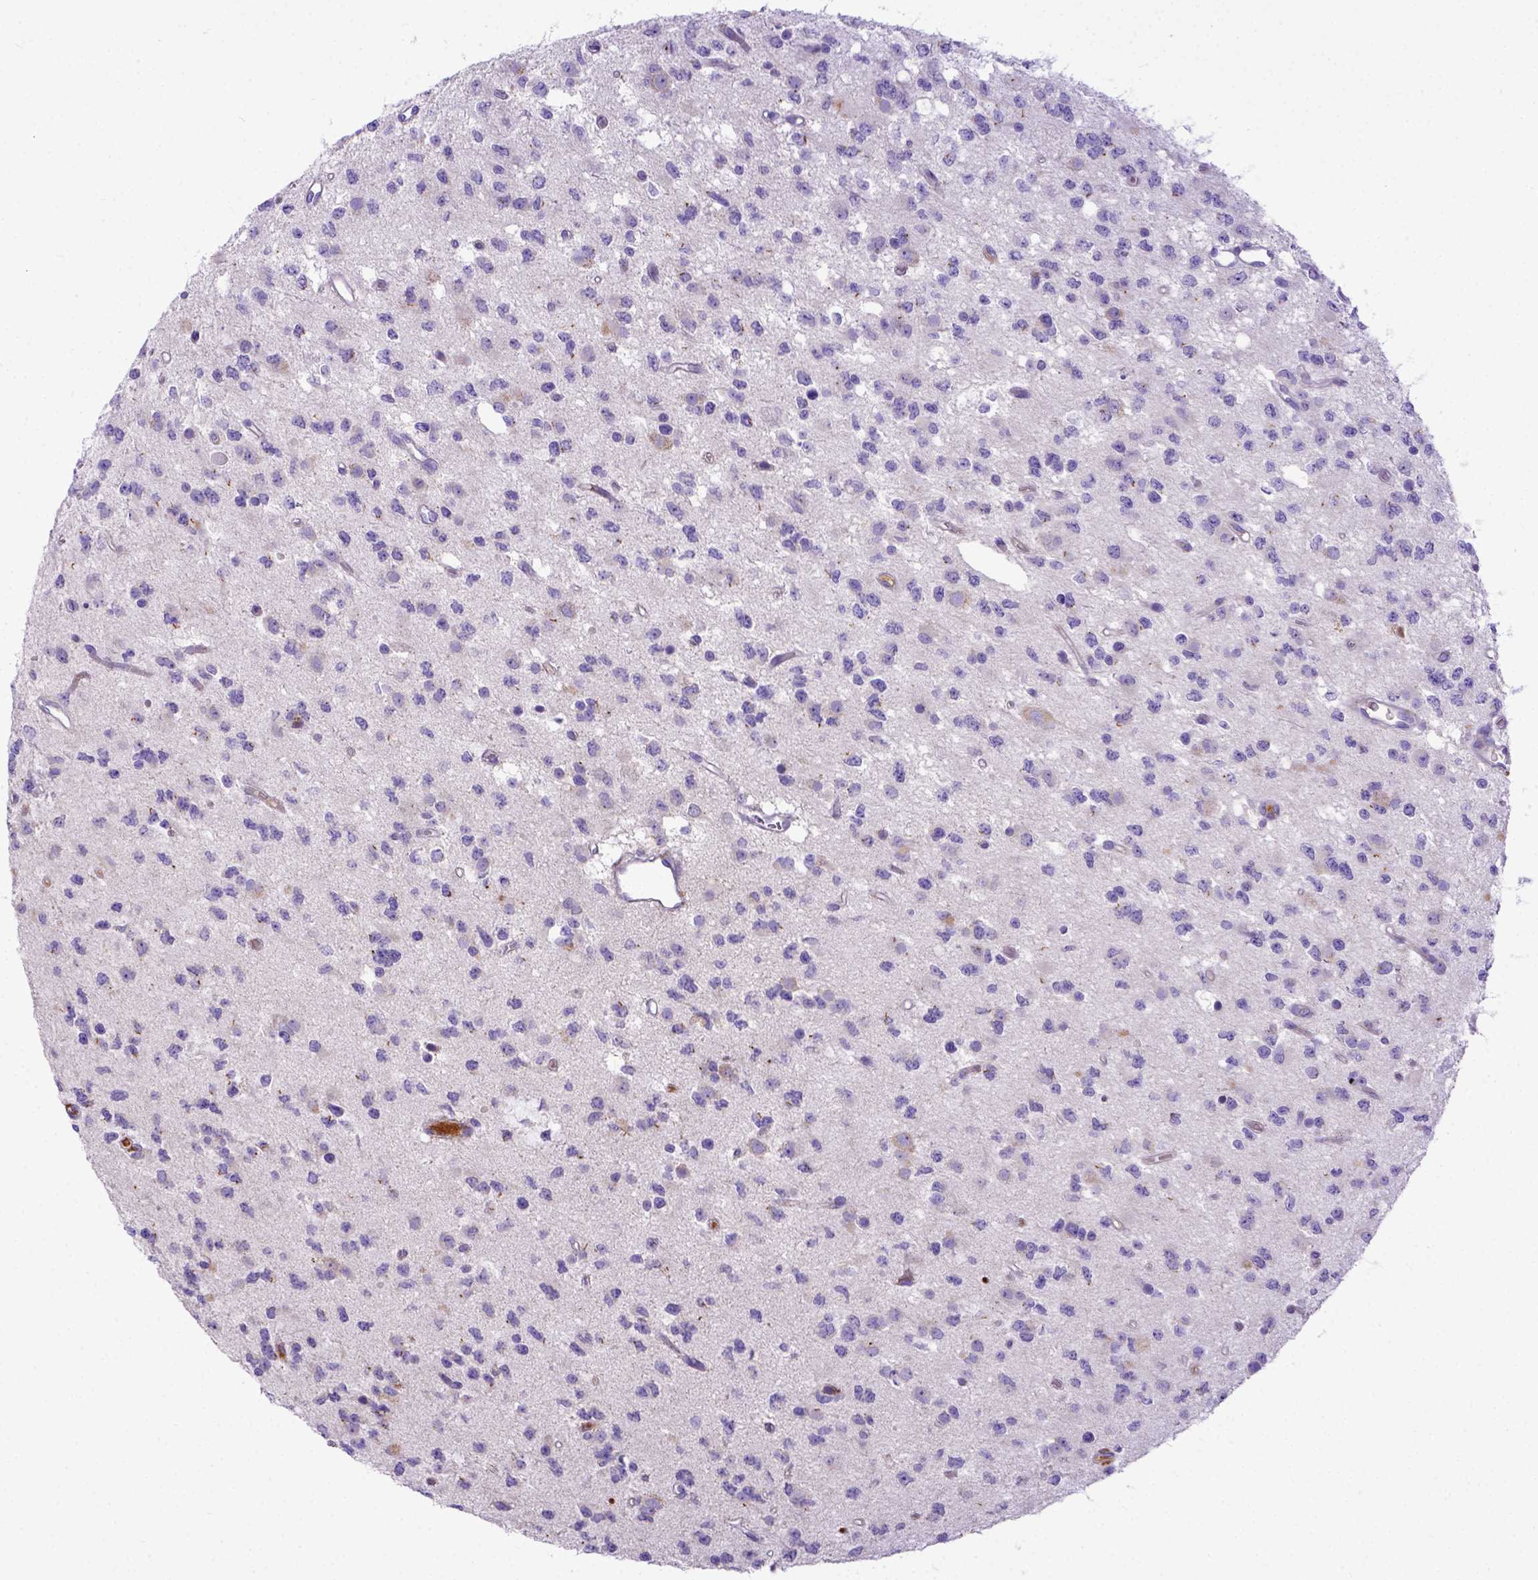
{"staining": {"intensity": "negative", "quantity": "none", "location": "none"}, "tissue": "glioma", "cell_type": "Tumor cells", "image_type": "cancer", "snomed": [{"axis": "morphology", "description": "Glioma, malignant, Low grade"}, {"axis": "topography", "description": "Brain"}], "caption": "High magnification brightfield microscopy of malignant glioma (low-grade) stained with DAB (brown) and counterstained with hematoxylin (blue): tumor cells show no significant expression.", "gene": "CFAP300", "patient": {"sex": "female", "age": 45}}